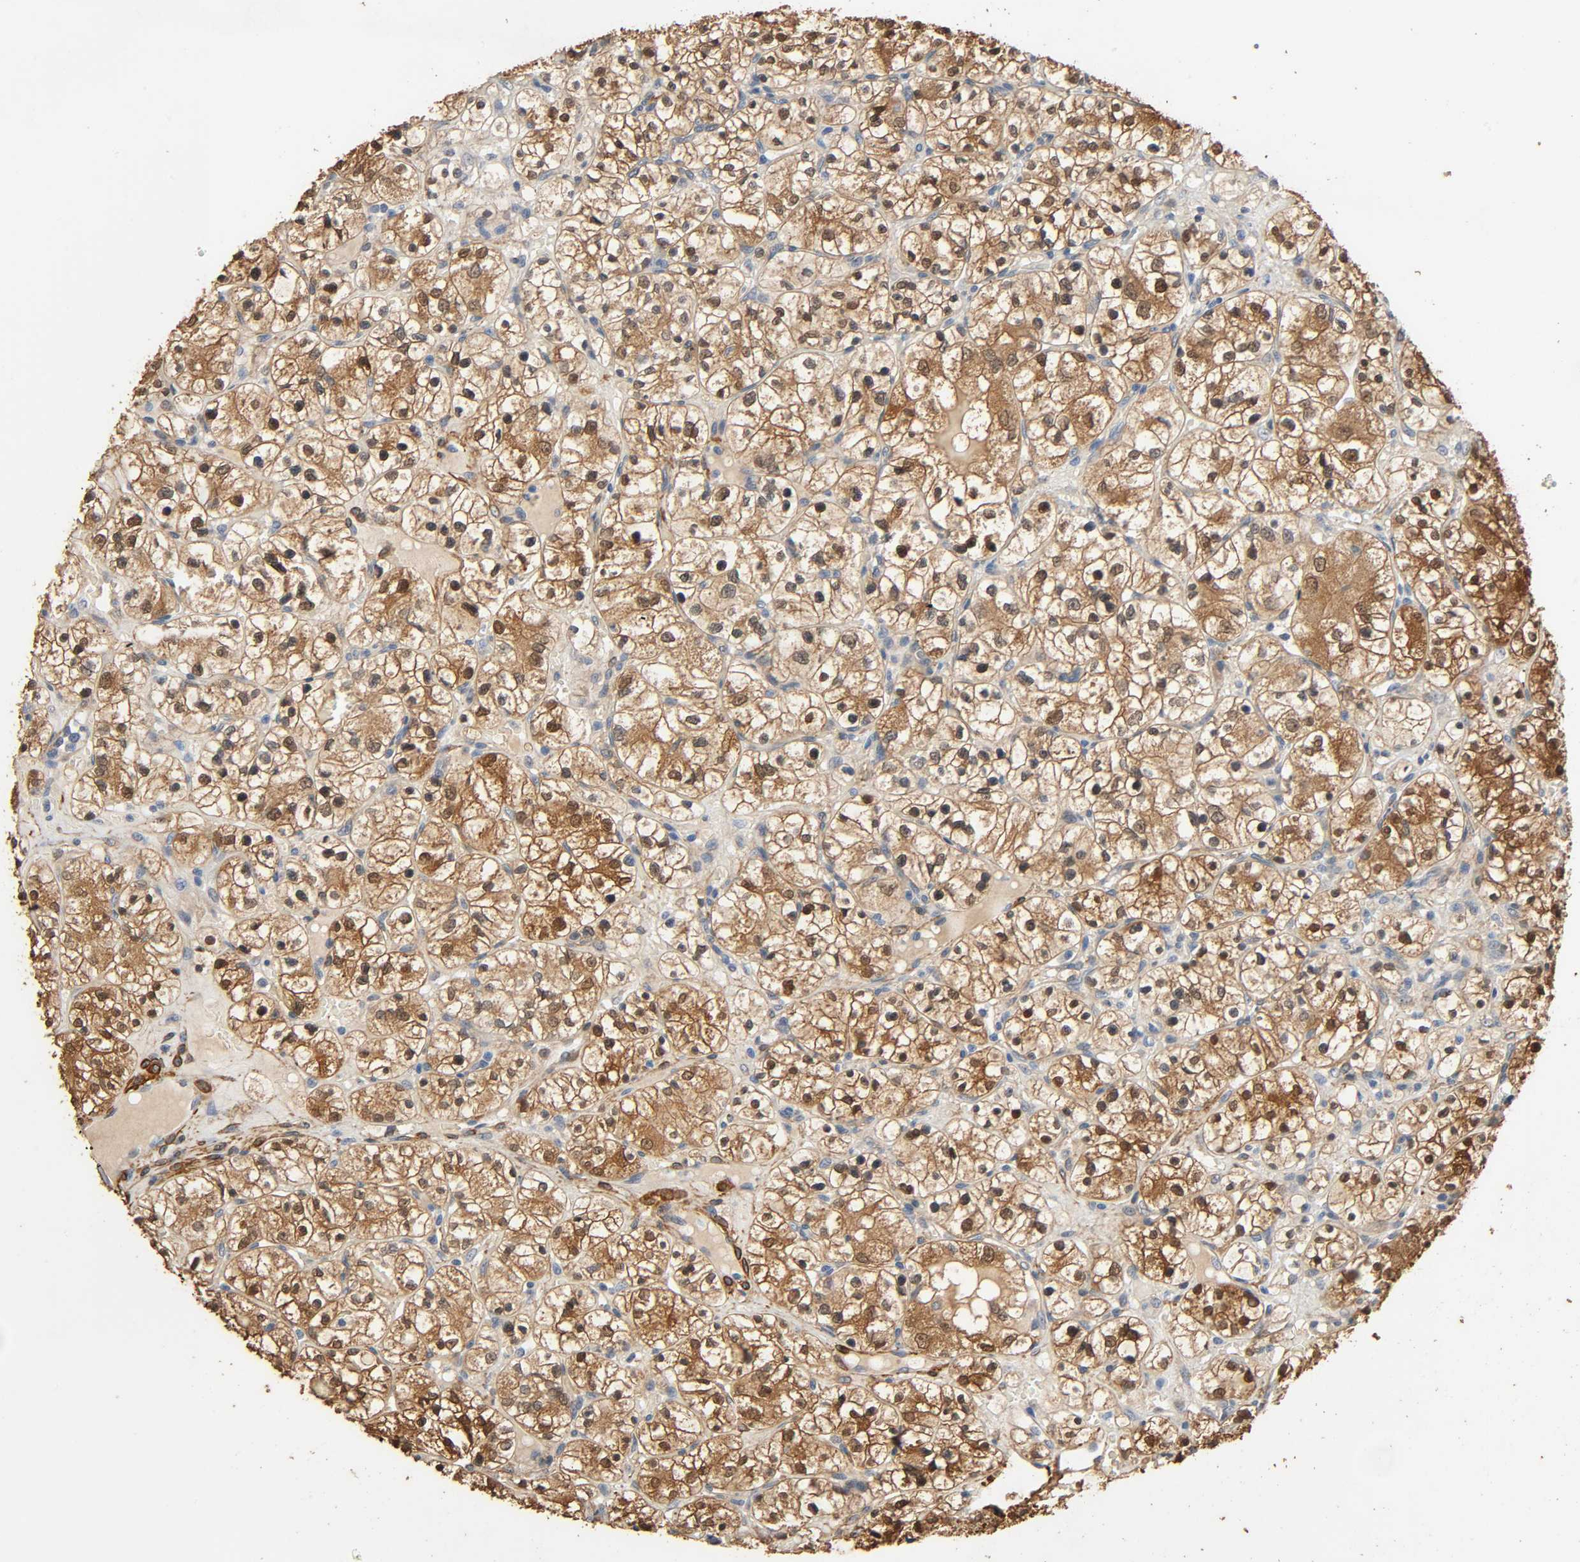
{"staining": {"intensity": "moderate", "quantity": ">75%", "location": "cytoplasmic/membranous,nuclear"}, "tissue": "renal cancer", "cell_type": "Tumor cells", "image_type": "cancer", "snomed": [{"axis": "morphology", "description": "Adenocarcinoma, NOS"}, {"axis": "topography", "description": "Kidney"}], "caption": "Renal cancer (adenocarcinoma) was stained to show a protein in brown. There is medium levels of moderate cytoplasmic/membranous and nuclear positivity in approximately >75% of tumor cells.", "gene": "GSTA3", "patient": {"sex": "female", "age": 60}}